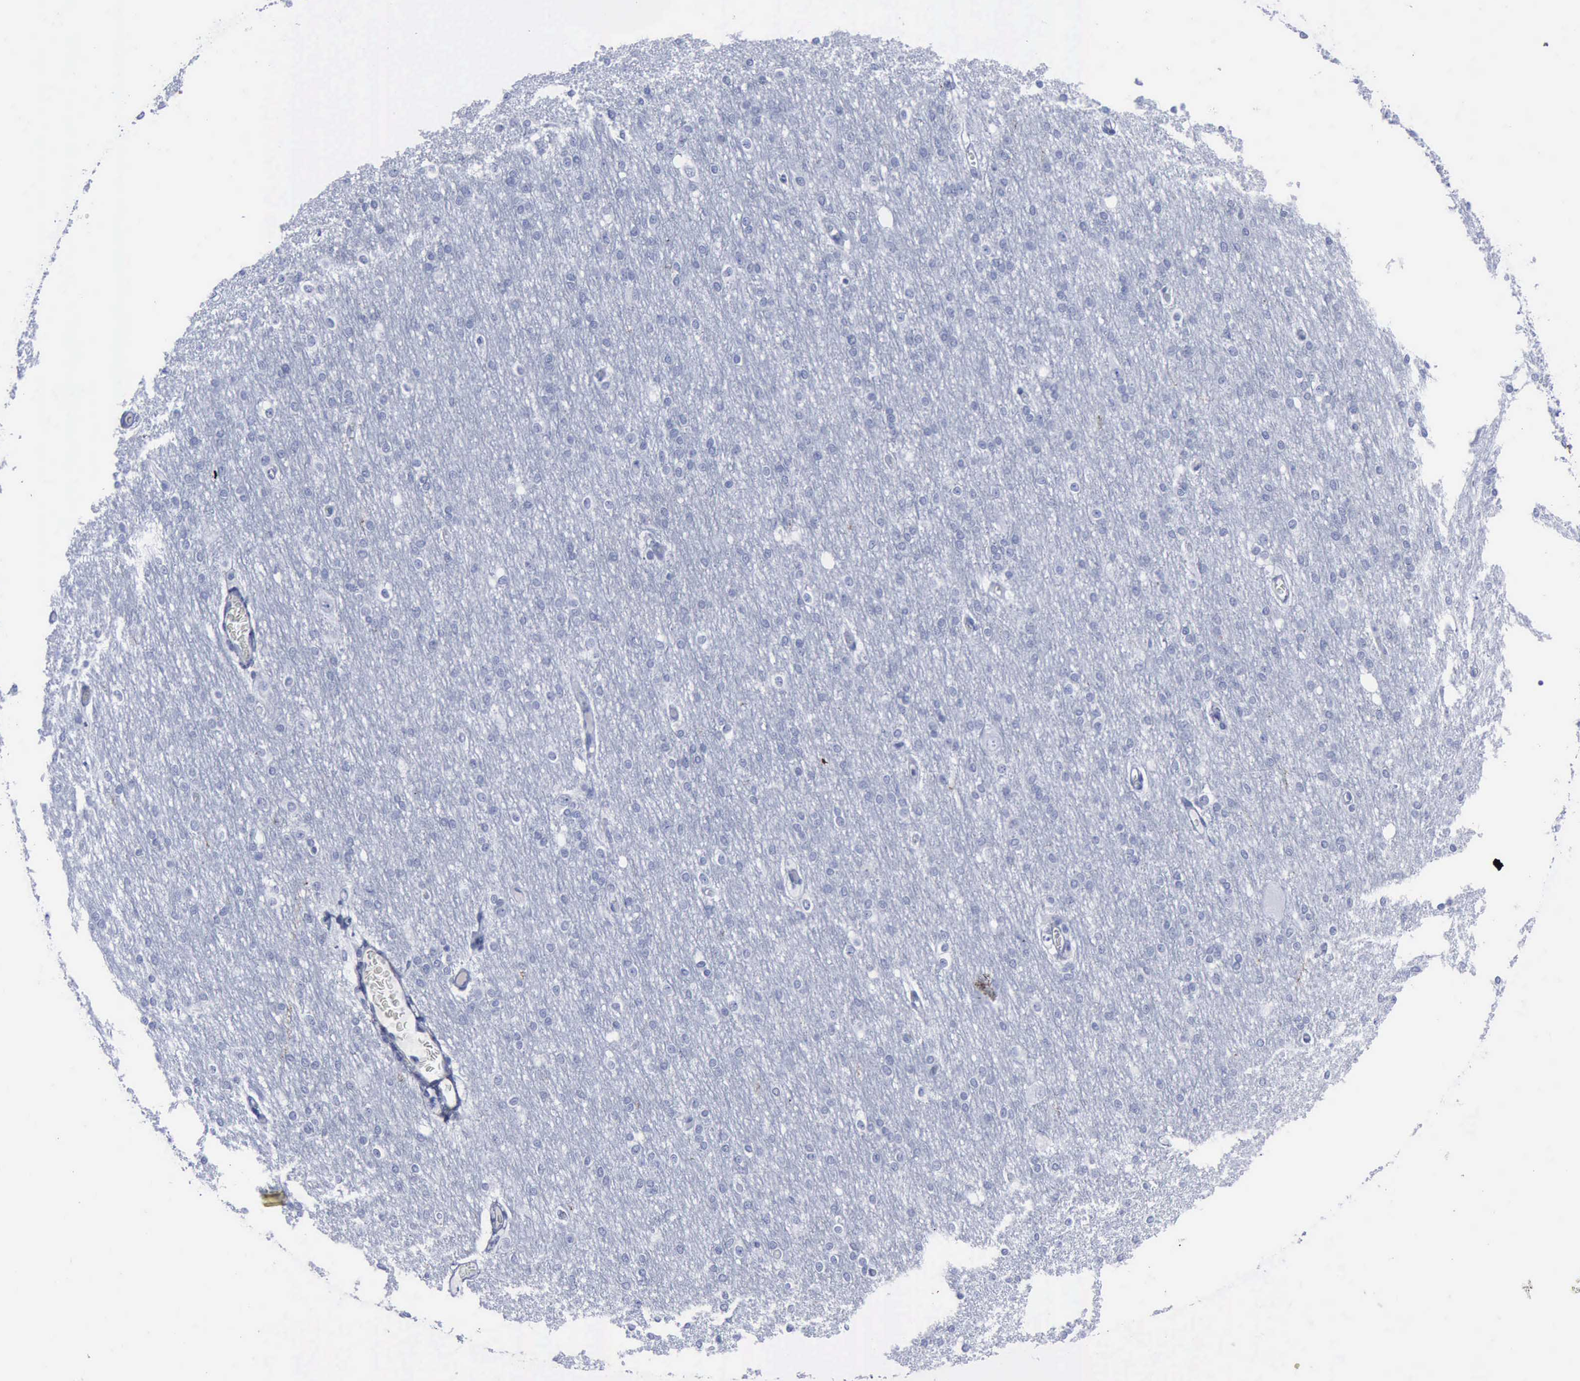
{"staining": {"intensity": "negative", "quantity": "none", "location": "none"}, "tissue": "cerebral cortex", "cell_type": "Endothelial cells", "image_type": "normal", "snomed": [{"axis": "morphology", "description": "Normal tissue, NOS"}, {"axis": "morphology", "description": "Inflammation, NOS"}, {"axis": "topography", "description": "Cerebral cortex"}], "caption": "Endothelial cells are negative for protein expression in benign human cerebral cortex. The staining was performed using DAB (3,3'-diaminobenzidine) to visualize the protein expression in brown, while the nuclei were stained in blue with hematoxylin (Magnification: 20x).", "gene": "NGFR", "patient": {"sex": "male", "age": 6}}